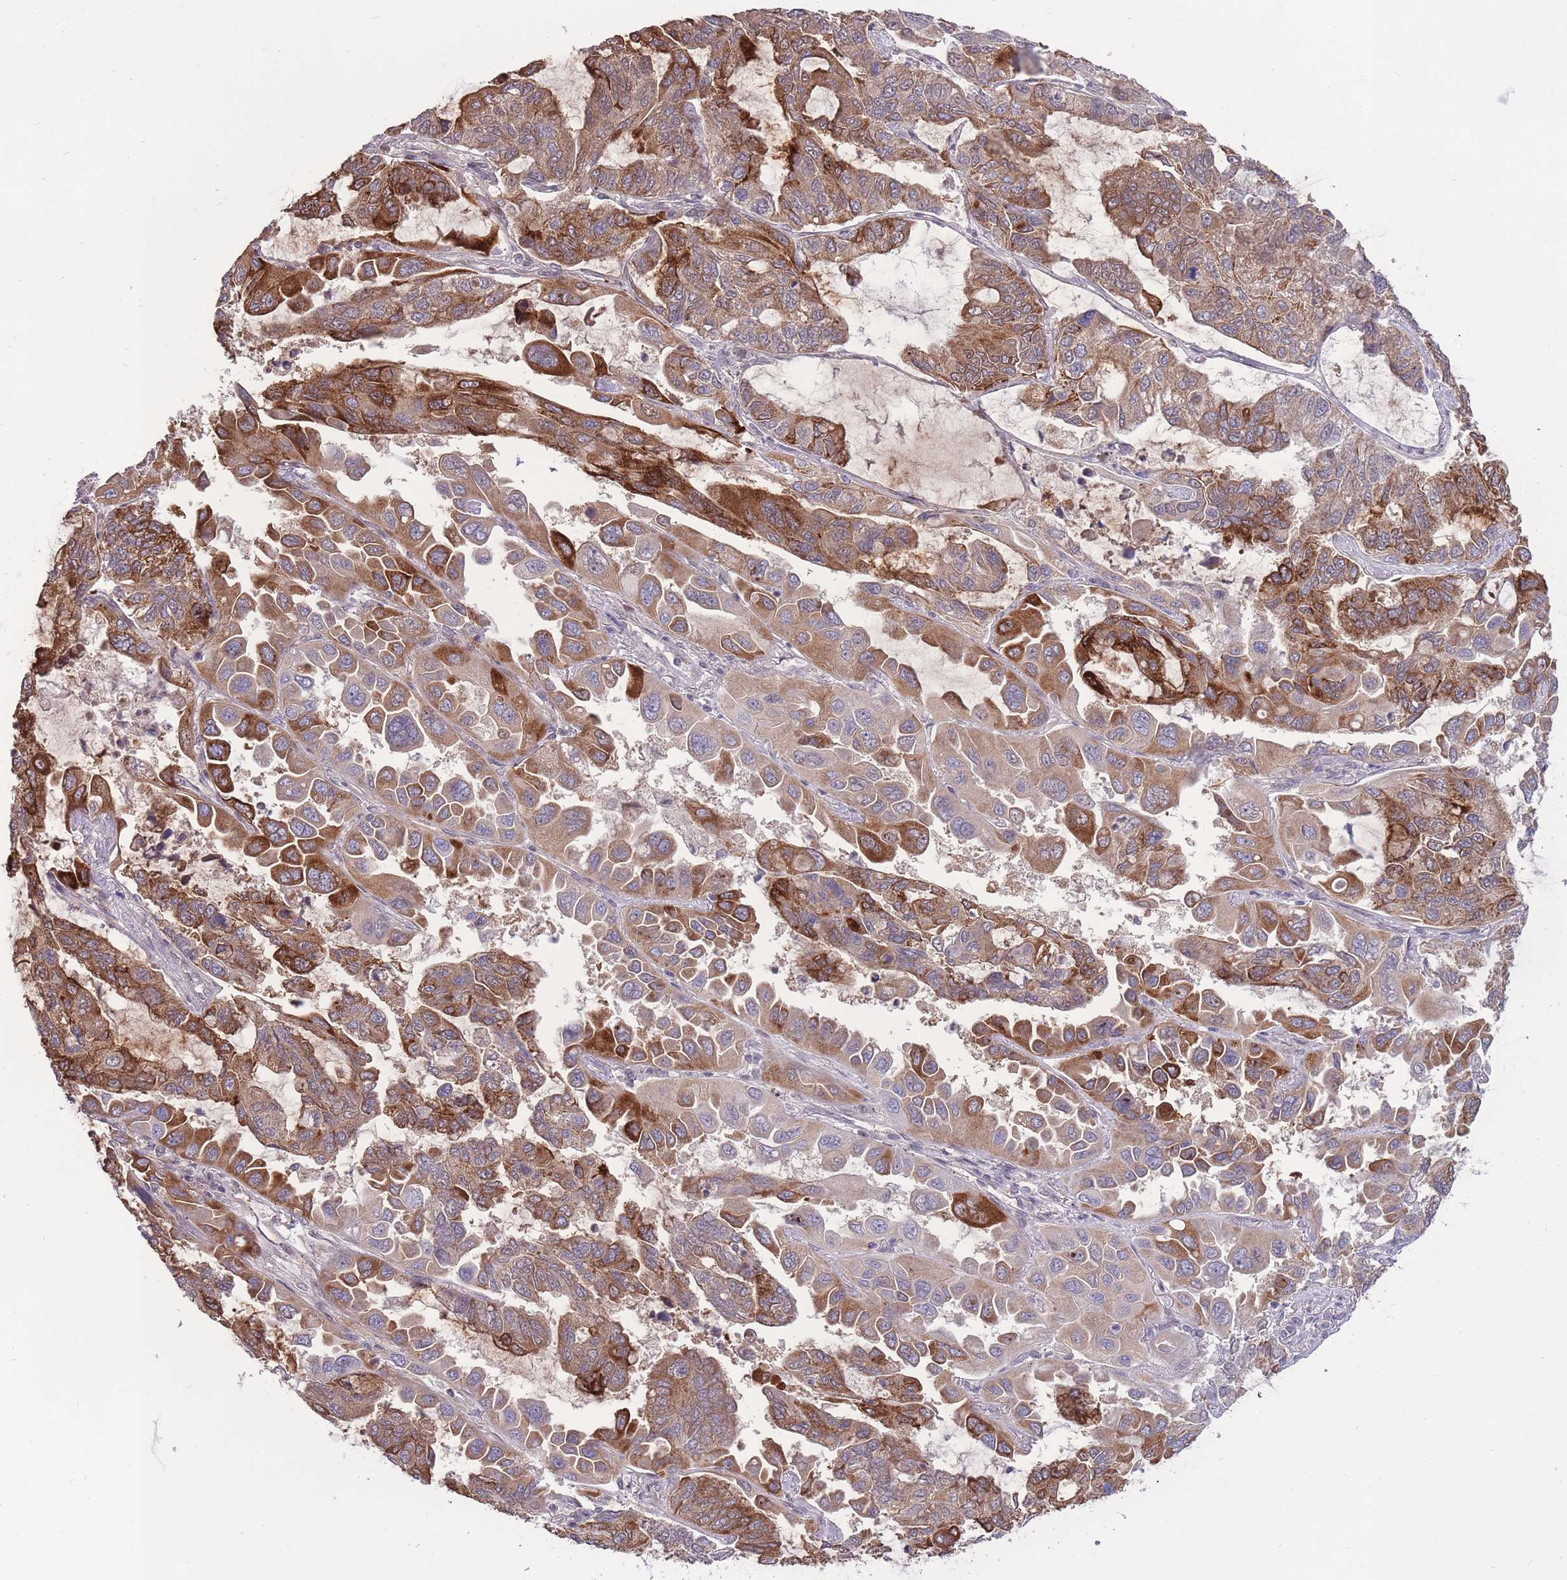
{"staining": {"intensity": "moderate", "quantity": ">75%", "location": "cytoplasmic/membranous"}, "tissue": "lung cancer", "cell_type": "Tumor cells", "image_type": "cancer", "snomed": [{"axis": "morphology", "description": "Adenocarcinoma, NOS"}, {"axis": "topography", "description": "Lung"}], "caption": "Immunohistochemical staining of lung cancer reveals moderate cytoplasmic/membranous protein staining in approximately >75% of tumor cells.", "gene": "RGS11", "patient": {"sex": "male", "age": 64}}